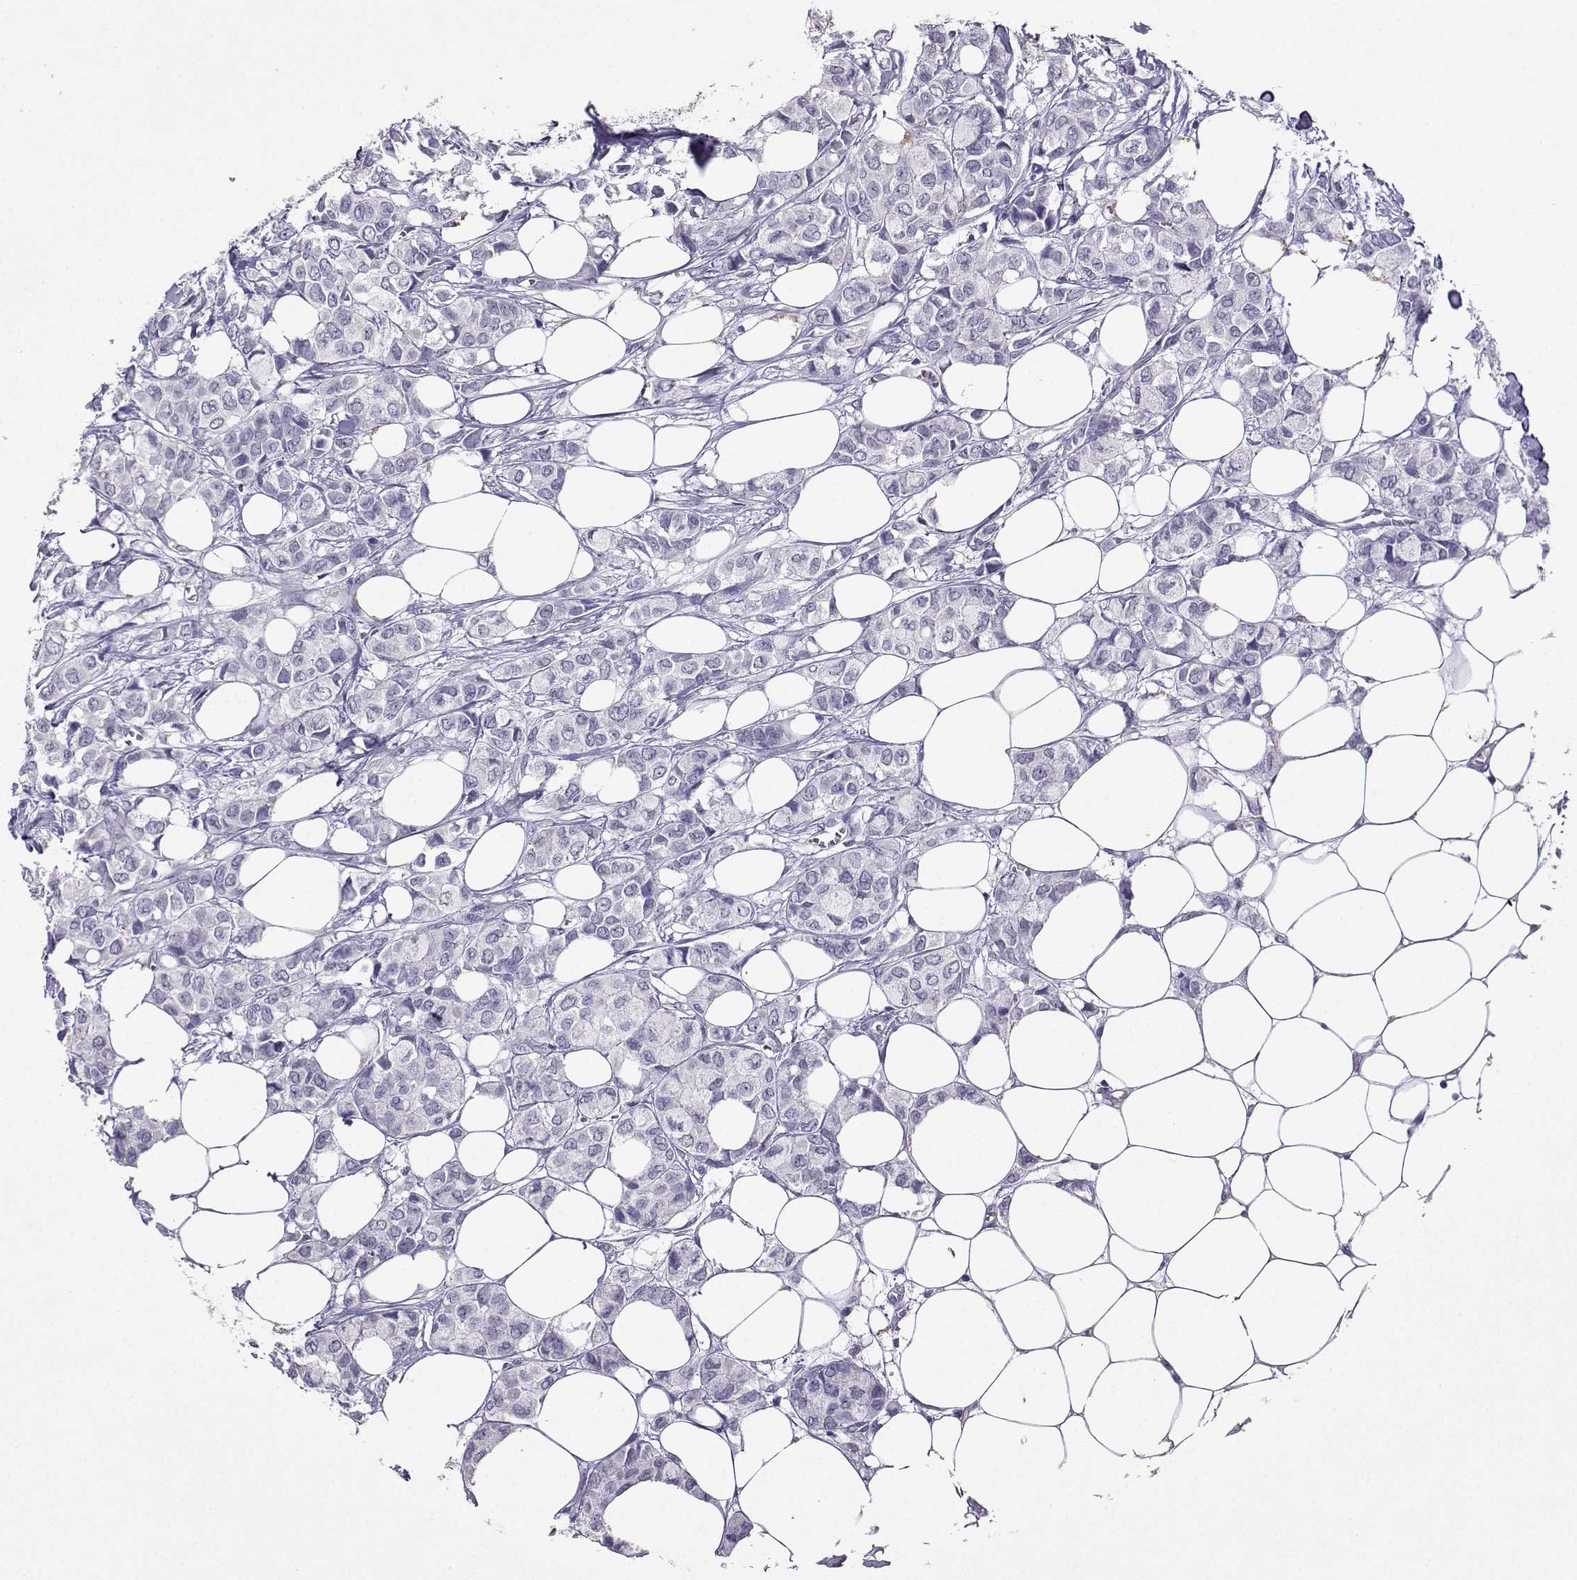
{"staining": {"intensity": "negative", "quantity": "none", "location": "none"}, "tissue": "breast cancer", "cell_type": "Tumor cells", "image_type": "cancer", "snomed": [{"axis": "morphology", "description": "Duct carcinoma"}, {"axis": "topography", "description": "Breast"}], "caption": "This is an immunohistochemistry image of breast cancer (intraductal carcinoma). There is no expression in tumor cells.", "gene": "TBR1", "patient": {"sex": "female", "age": 85}}